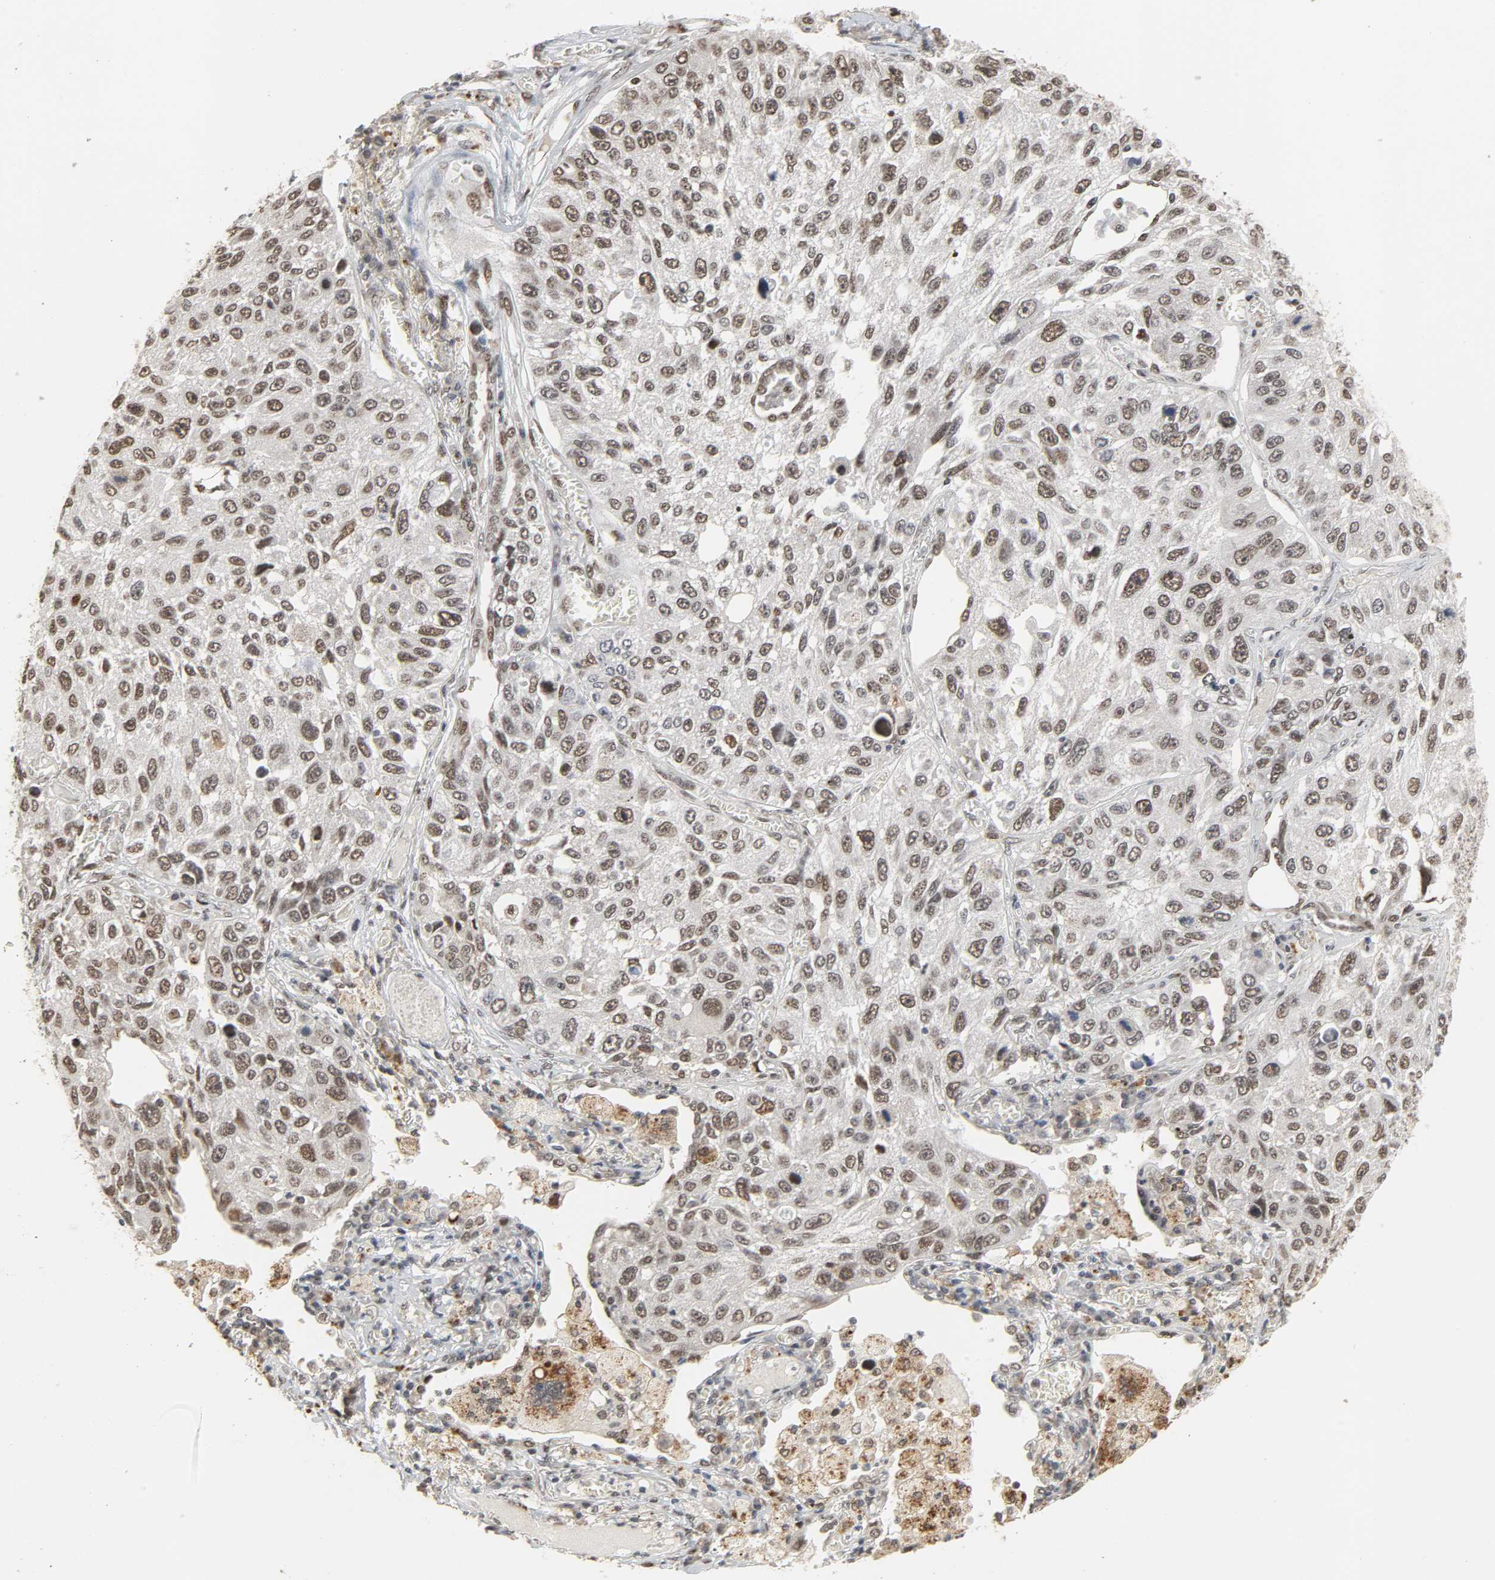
{"staining": {"intensity": "weak", "quantity": "<25%", "location": "nuclear"}, "tissue": "lung cancer", "cell_type": "Tumor cells", "image_type": "cancer", "snomed": [{"axis": "morphology", "description": "Squamous cell carcinoma, NOS"}, {"axis": "topography", "description": "Lung"}], "caption": "Human lung cancer stained for a protein using immunohistochemistry exhibits no staining in tumor cells.", "gene": "DAZAP1", "patient": {"sex": "male", "age": 71}}